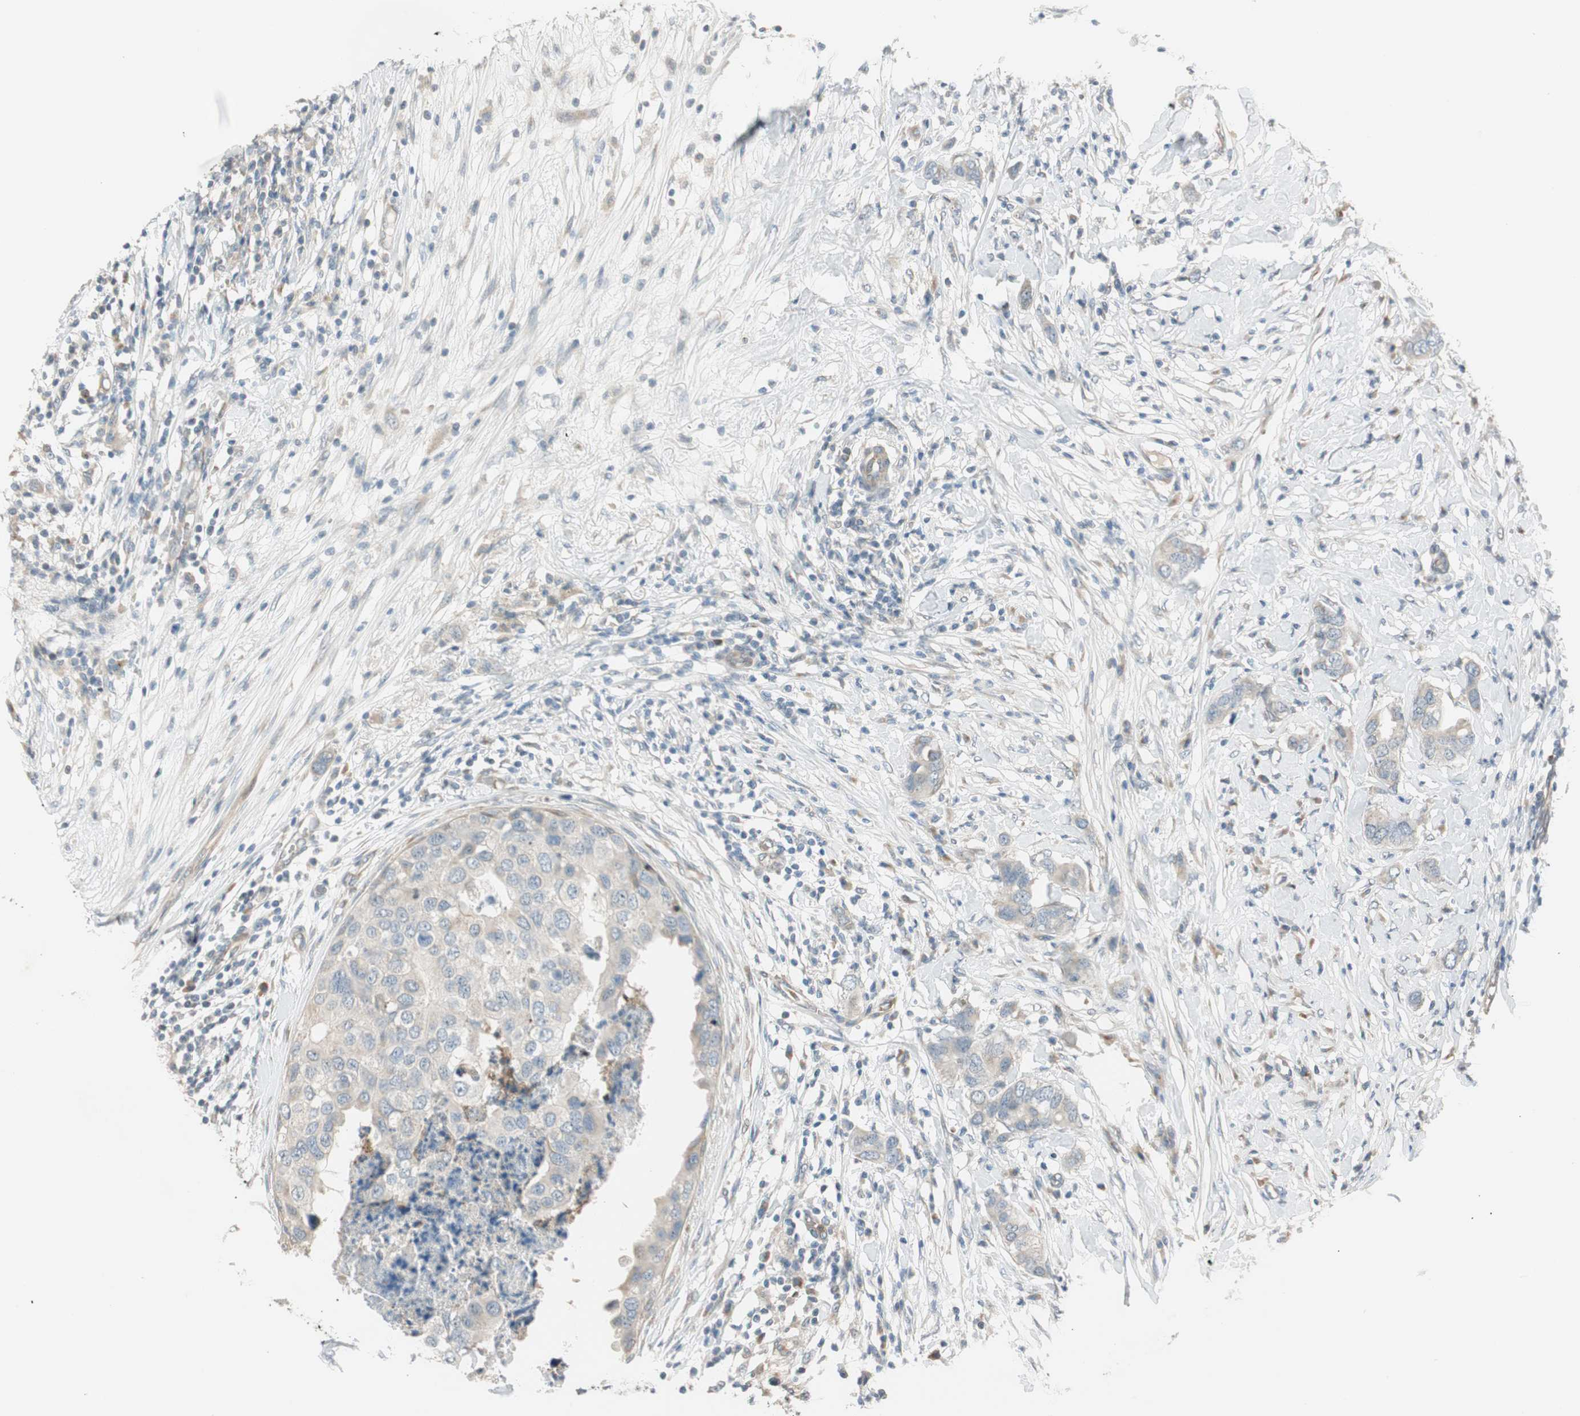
{"staining": {"intensity": "weak", "quantity": "25%-75%", "location": "cytoplasmic/membranous"}, "tissue": "breast cancer", "cell_type": "Tumor cells", "image_type": "cancer", "snomed": [{"axis": "morphology", "description": "Duct carcinoma"}, {"axis": "topography", "description": "Breast"}], "caption": "Brown immunohistochemical staining in breast cancer reveals weak cytoplasmic/membranous positivity in about 25%-75% of tumor cells.", "gene": "CGRRF1", "patient": {"sex": "female", "age": 50}}